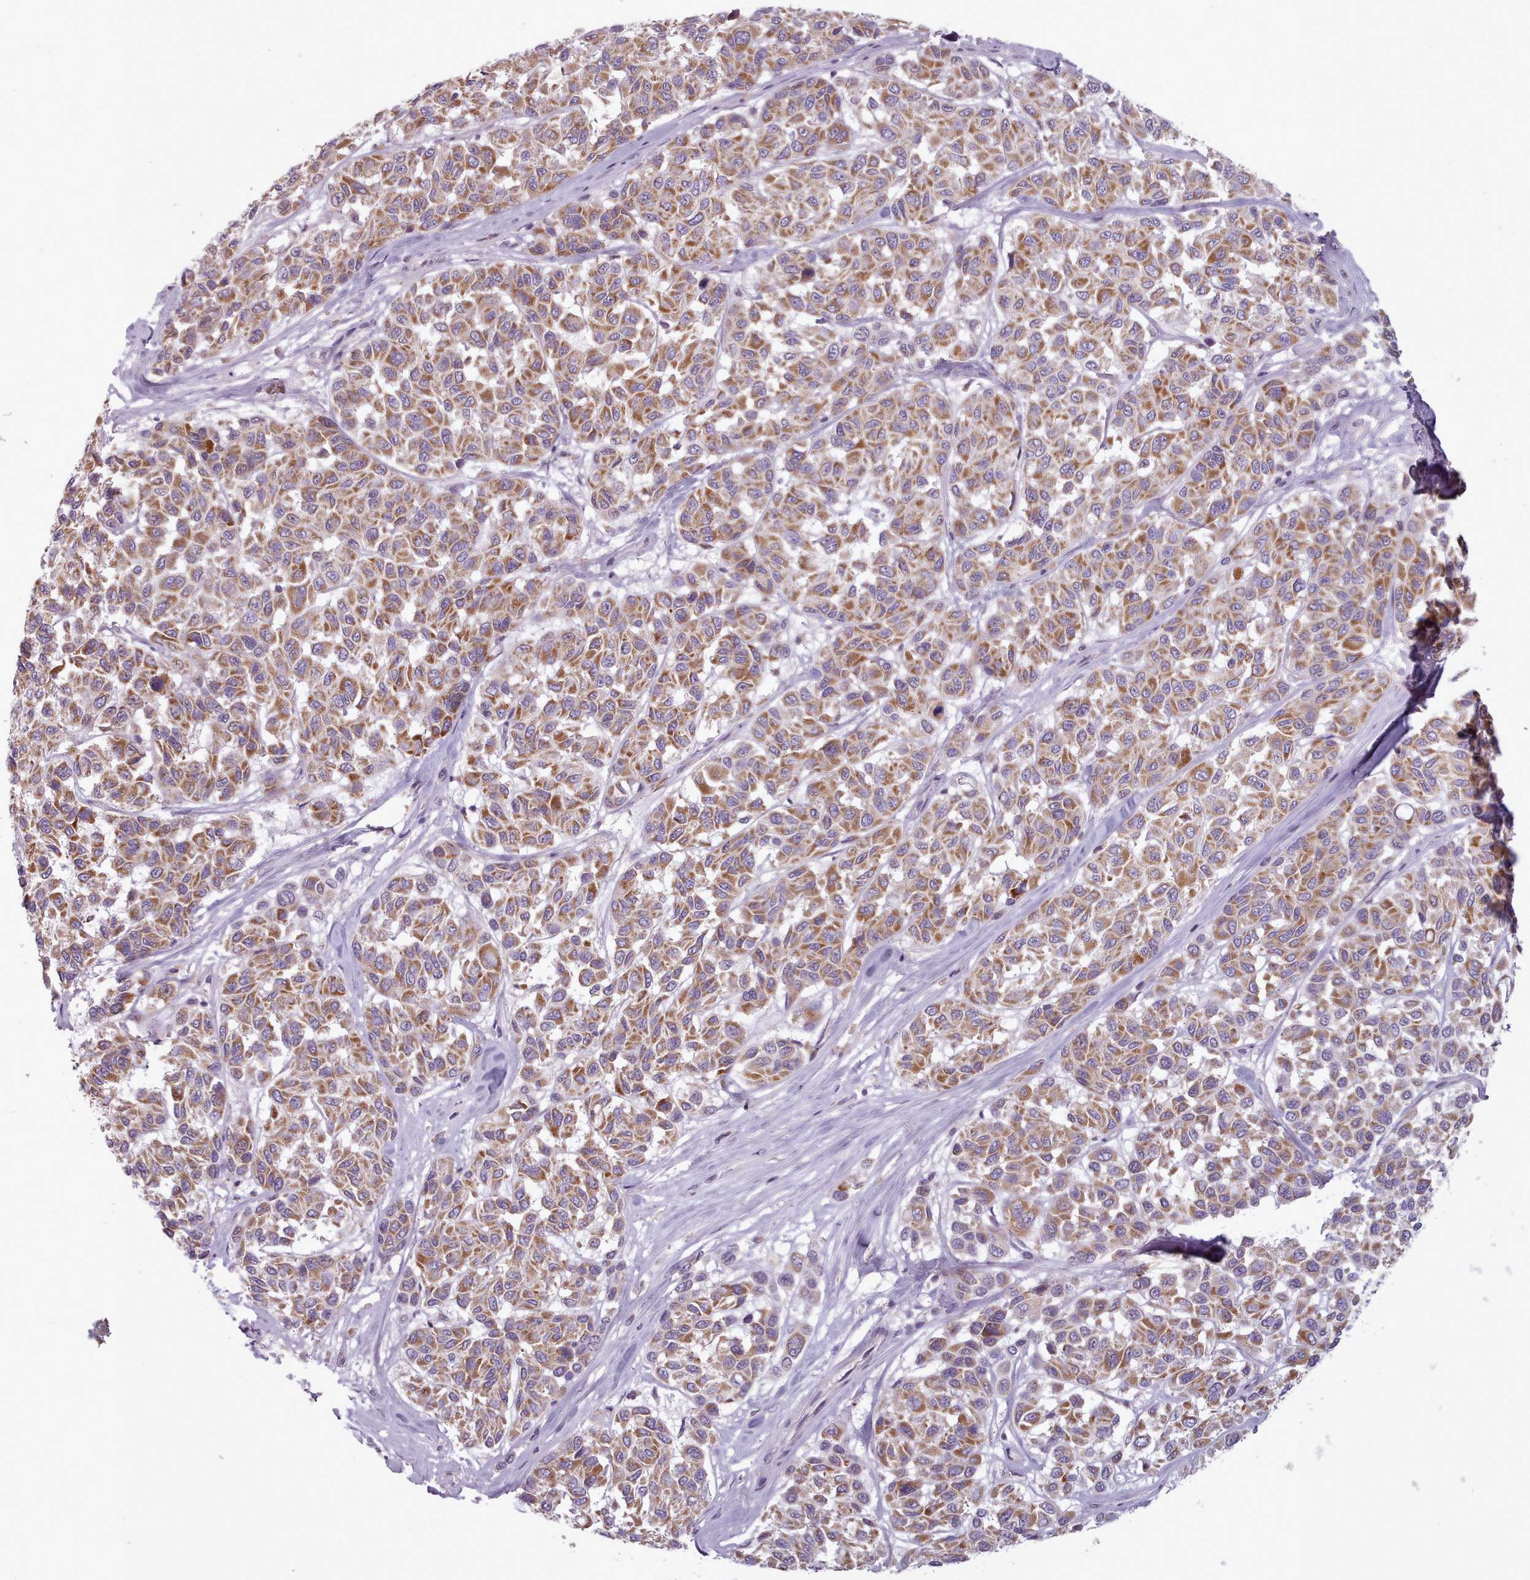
{"staining": {"intensity": "moderate", "quantity": ">75%", "location": "cytoplasmic/membranous"}, "tissue": "melanoma", "cell_type": "Tumor cells", "image_type": "cancer", "snomed": [{"axis": "morphology", "description": "Malignant melanoma, NOS"}, {"axis": "topography", "description": "Skin"}], "caption": "Moderate cytoplasmic/membranous protein expression is identified in about >75% of tumor cells in malignant melanoma.", "gene": "LAPTM5", "patient": {"sex": "female", "age": 66}}